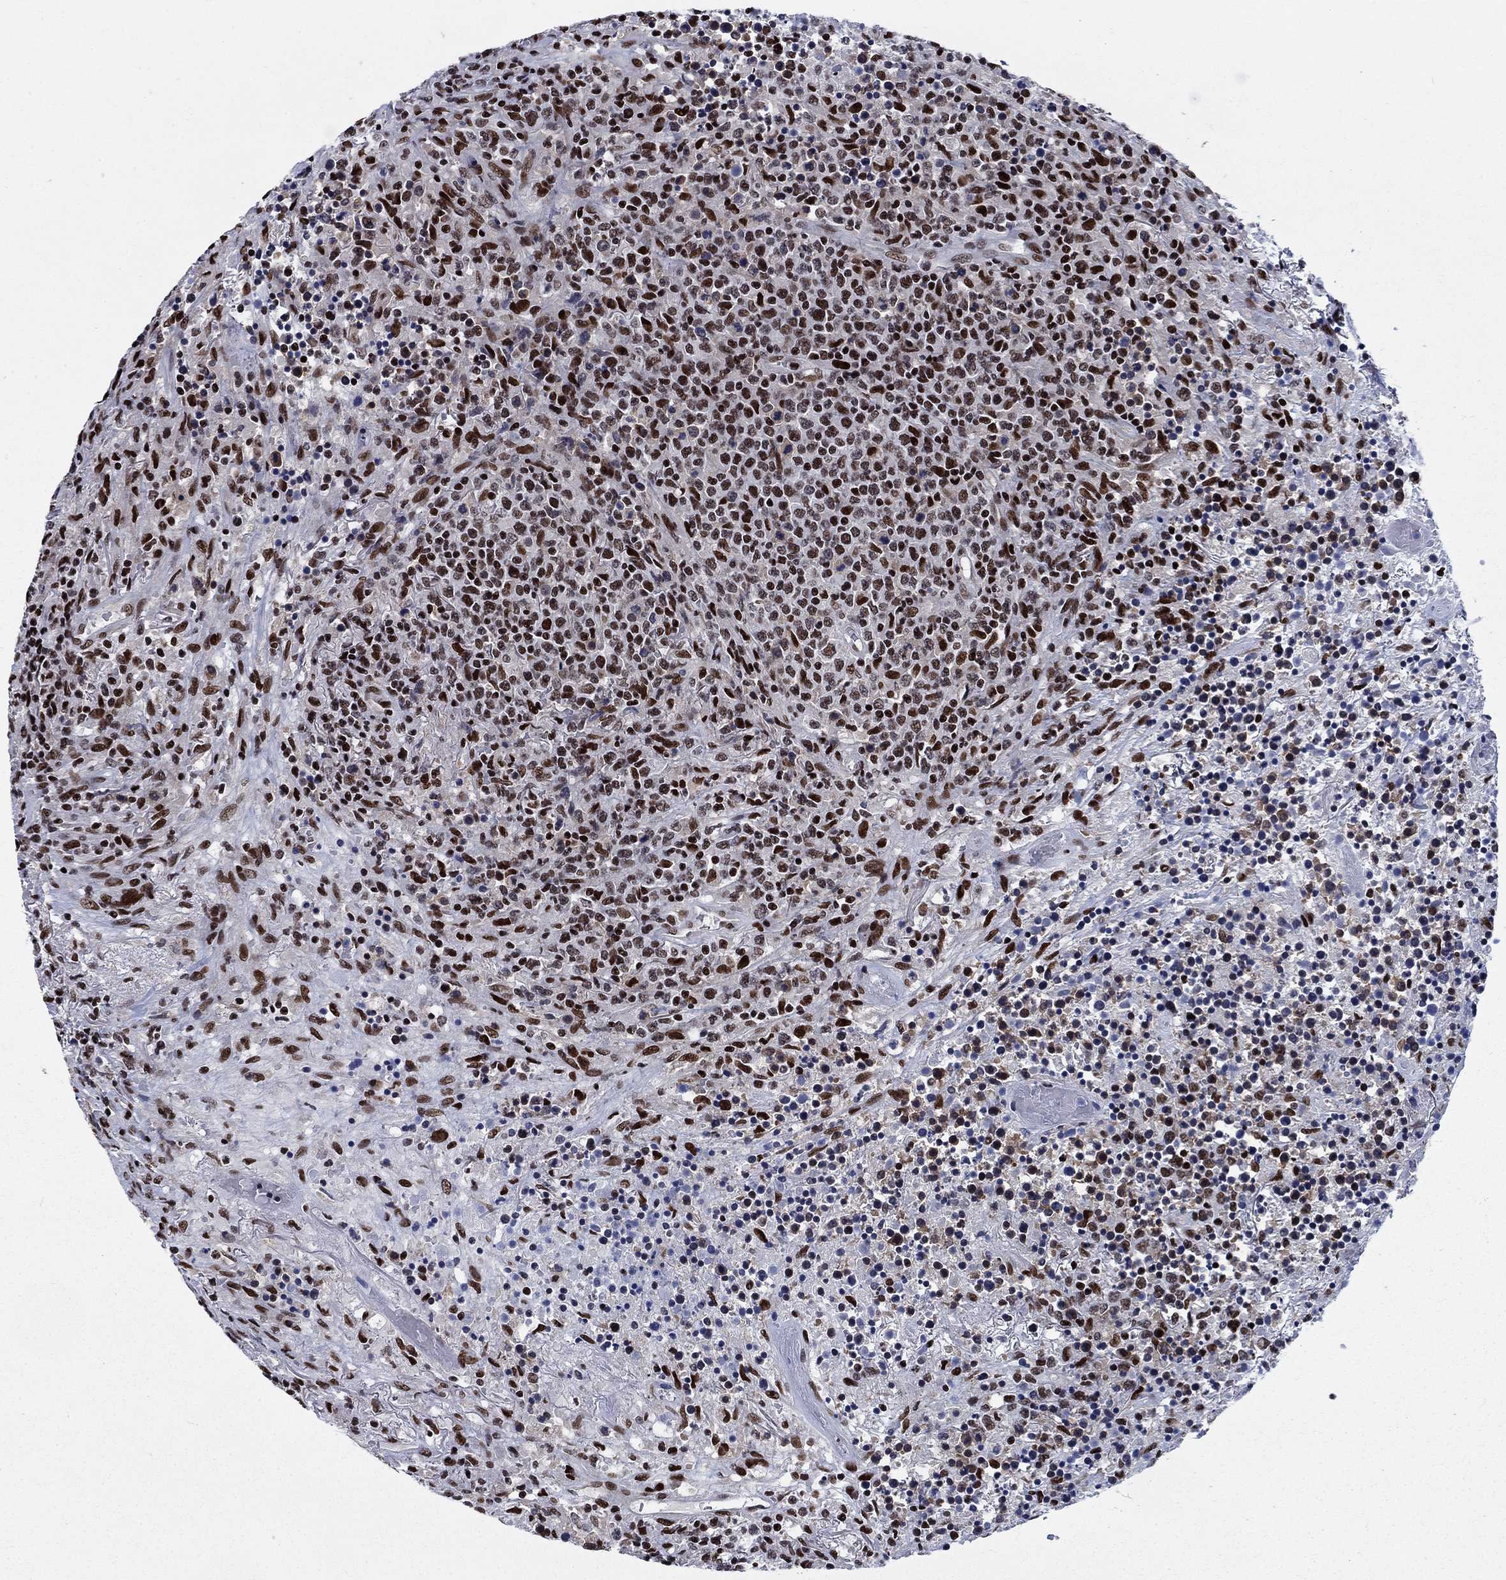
{"staining": {"intensity": "strong", "quantity": ">75%", "location": "nuclear"}, "tissue": "lymphoma", "cell_type": "Tumor cells", "image_type": "cancer", "snomed": [{"axis": "morphology", "description": "Malignant lymphoma, non-Hodgkin's type, High grade"}, {"axis": "topography", "description": "Lung"}], "caption": "Malignant lymphoma, non-Hodgkin's type (high-grade) stained with immunohistochemistry (IHC) shows strong nuclear staining in about >75% of tumor cells. (DAB IHC with brightfield microscopy, high magnification).", "gene": "RPRD1B", "patient": {"sex": "male", "age": 79}}